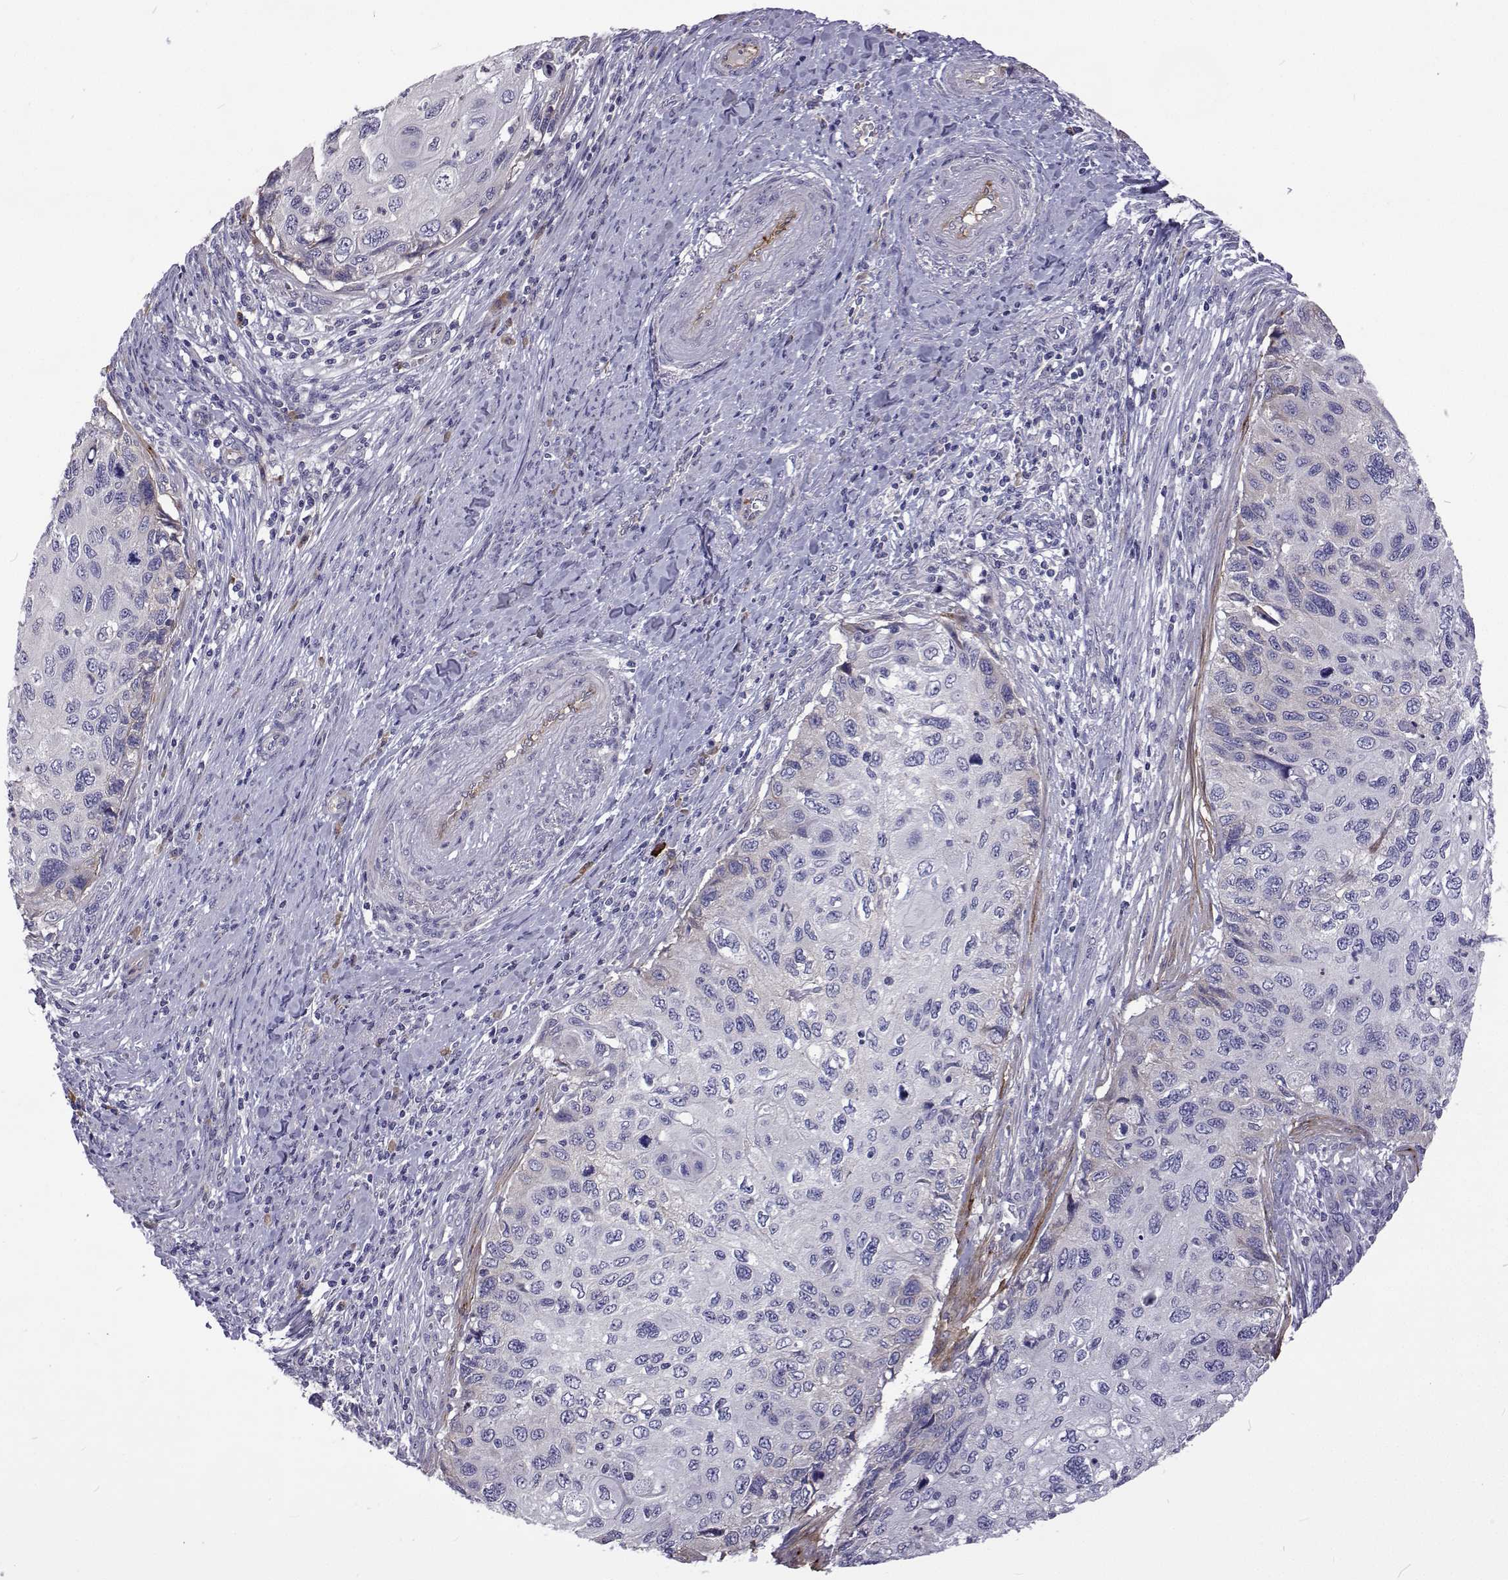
{"staining": {"intensity": "negative", "quantity": "none", "location": "none"}, "tissue": "cervical cancer", "cell_type": "Tumor cells", "image_type": "cancer", "snomed": [{"axis": "morphology", "description": "Squamous cell carcinoma, NOS"}, {"axis": "topography", "description": "Cervix"}], "caption": "This photomicrograph is of cervical cancer stained with immunohistochemistry to label a protein in brown with the nuclei are counter-stained blue. There is no expression in tumor cells.", "gene": "NPR3", "patient": {"sex": "female", "age": 70}}